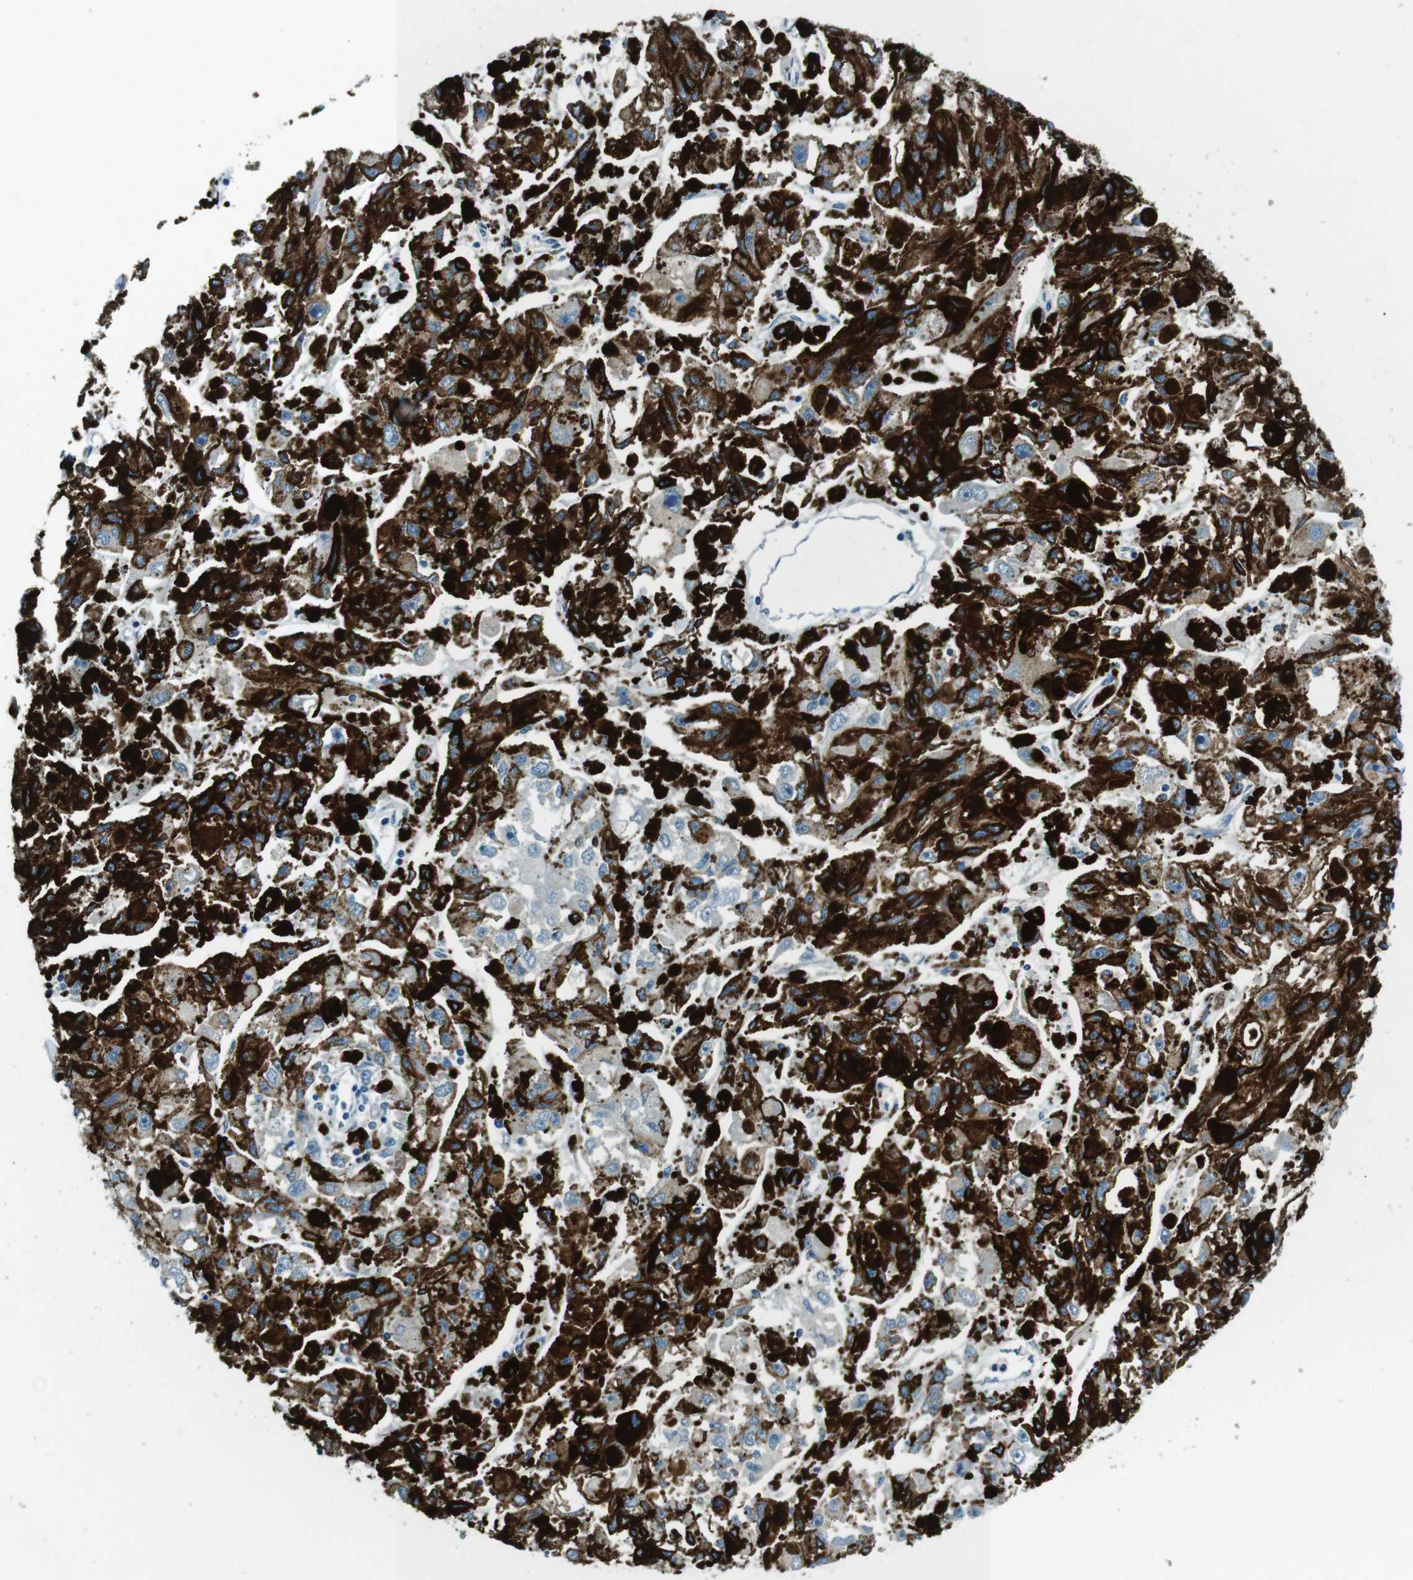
{"staining": {"intensity": "negative", "quantity": "none", "location": "none"}, "tissue": "melanoma", "cell_type": "Tumor cells", "image_type": "cancer", "snomed": [{"axis": "morphology", "description": "Malignant melanoma, NOS"}, {"axis": "topography", "description": "Skin"}], "caption": "A high-resolution photomicrograph shows immunohistochemistry (IHC) staining of melanoma, which demonstrates no significant positivity in tumor cells.", "gene": "ST6GAL1", "patient": {"sex": "female", "age": 104}}